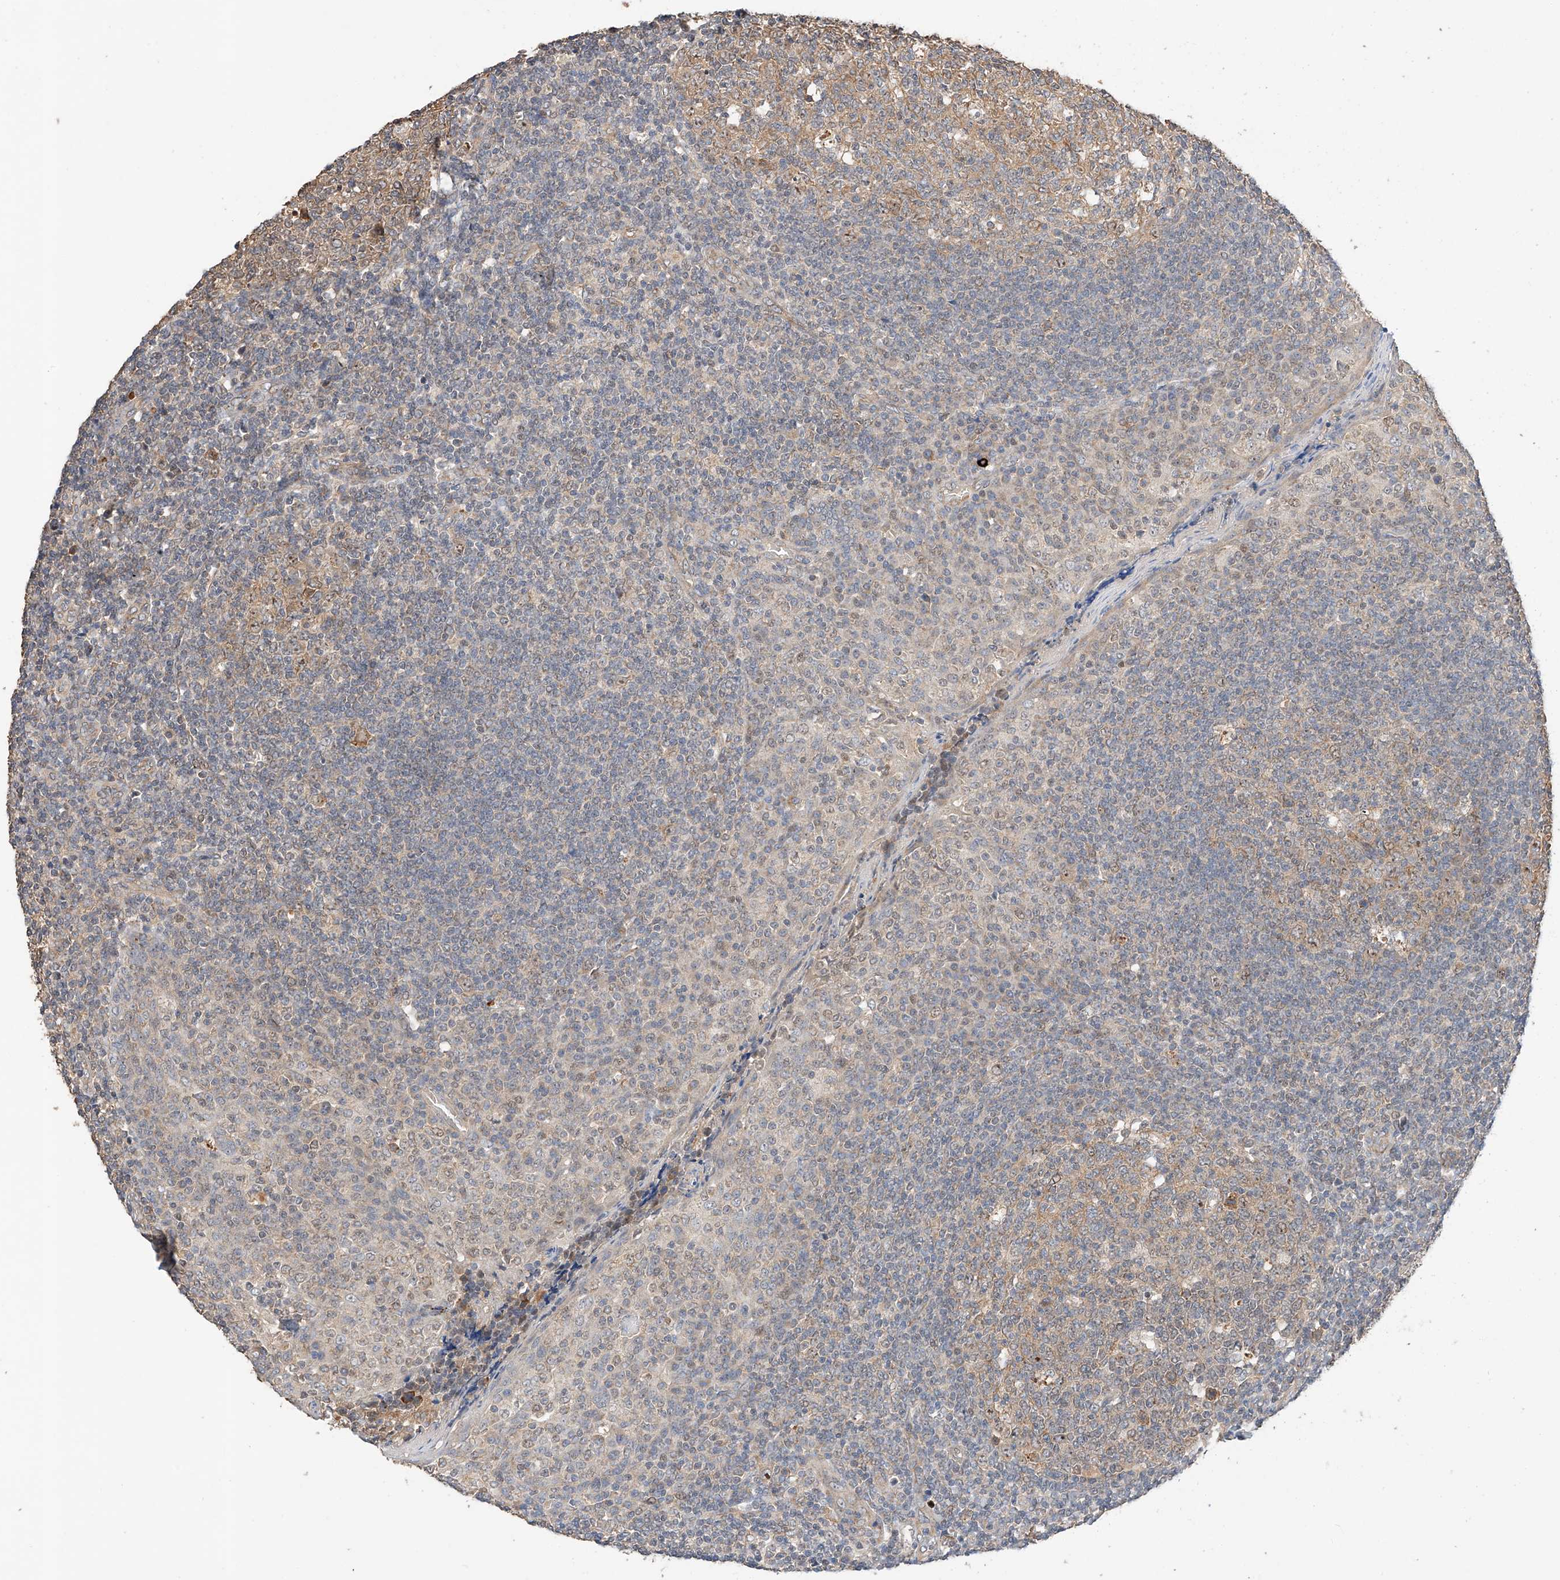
{"staining": {"intensity": "weak", "quantity": "25%-75%", "location": "cytoplasmic/membranous"}, "tissue": "tonsil", "cell_type": "Germinal center cells", "image_type": "normal", "snomed": [{"axis": "morphology", "description": "Normal tissue, NOS"}, {"axis": "topography", "description": "Tonsil"}], "caption": "IHC of benign tonsil displays low levels of weak cytoplasmic/membranous positivity in approximately 25%-75% of germinal center cells.", "gene": "RAB23", "patient": {"sex": "female", "age": 19}}